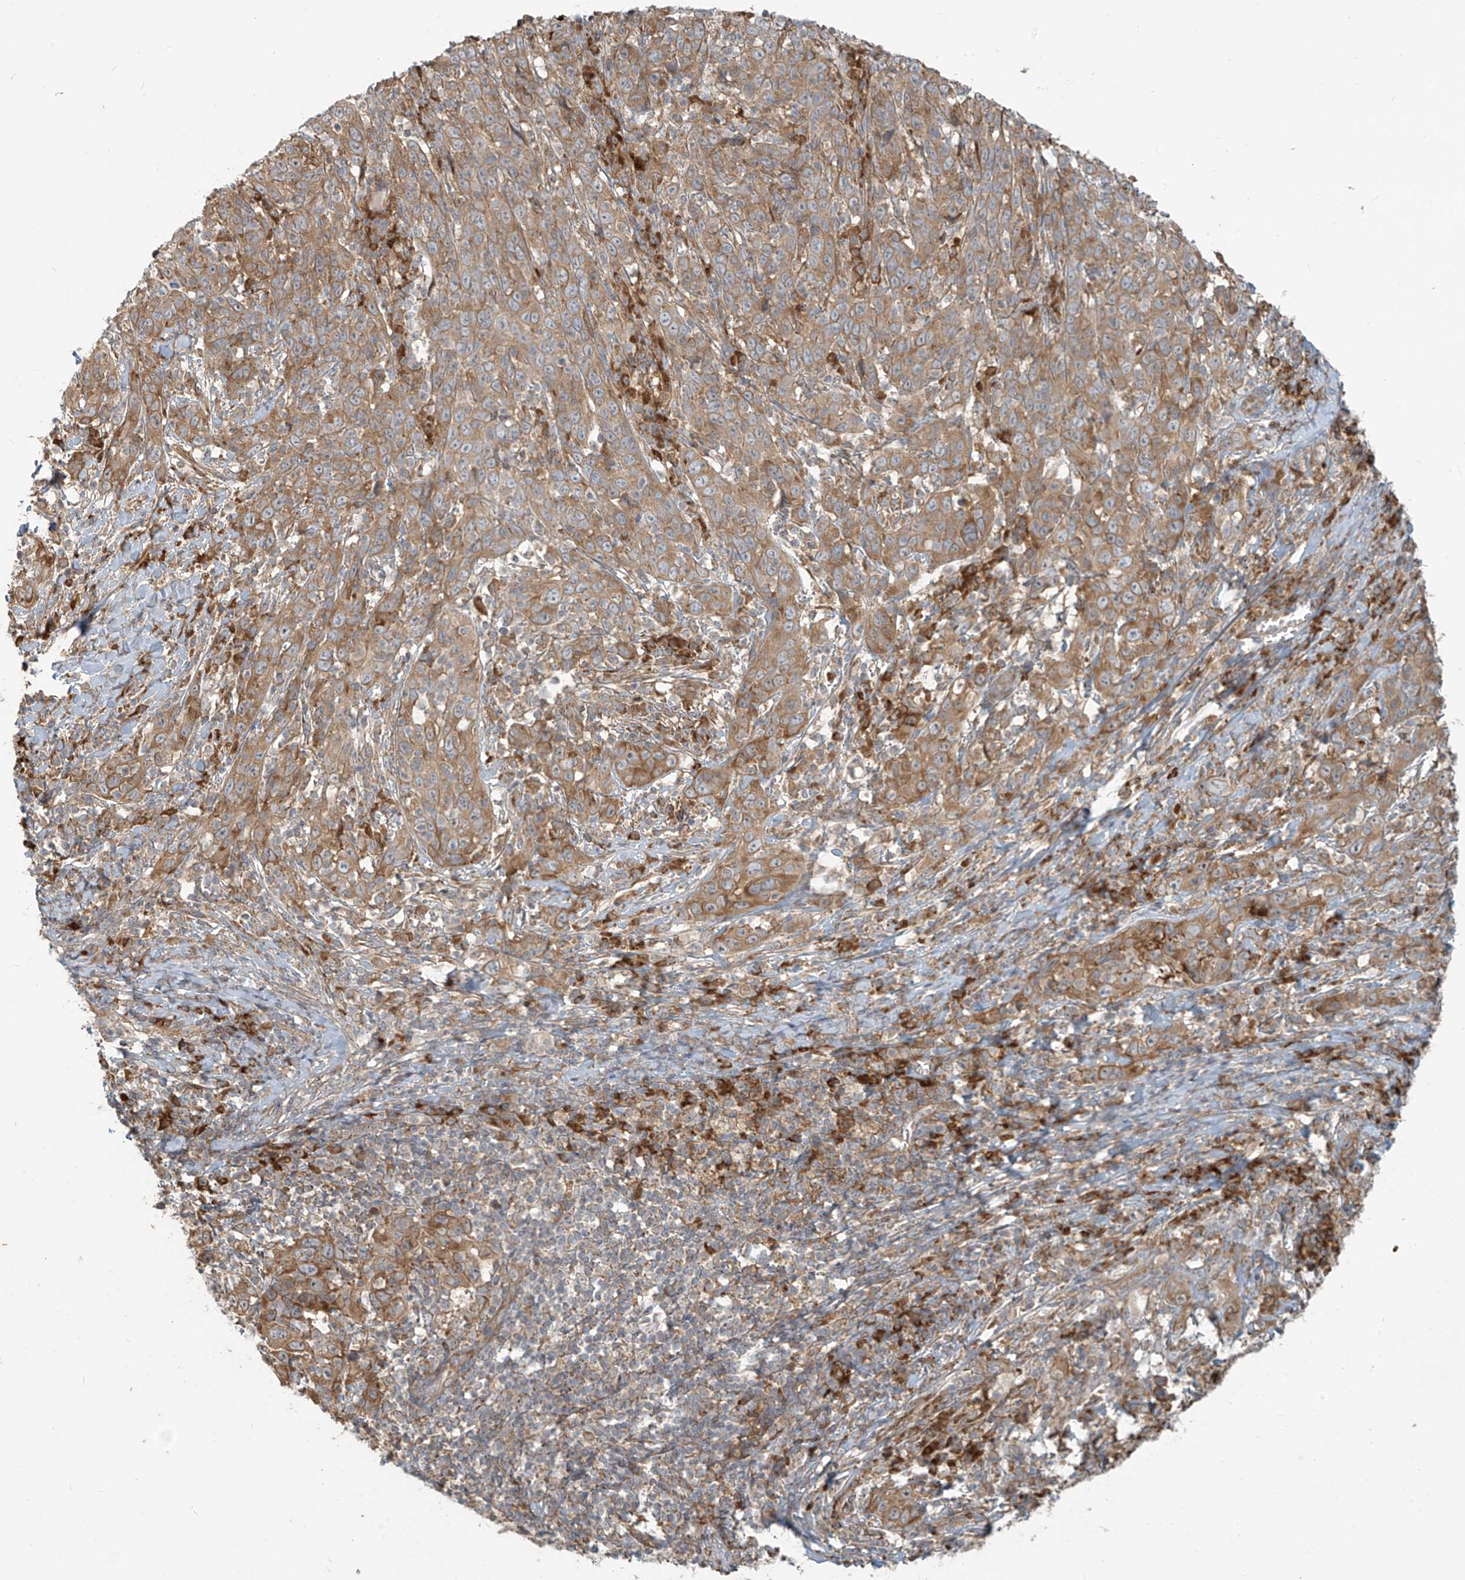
{"staining": {"intensity": "moderate", "quantity": ">75%", "location": "cytoplasmic/membranous"}, "tissue": "cervical cancer", "cell_type": "Tumor cells", "image_type": "cancer", "snomed": [{"axis": "morphology", "description": "Squamous cell carcinoma, NOS"}, {"axis": "topography", "description": "Cervix"}], "caption": "The immunohistochemical stain highlights moderate cytoplasmic/membranous staining in tumor cells of cervical squamous cell carcinoma tissue.", "gene": "KATNIP", "patient": {"sex": "female", "age": 46}}